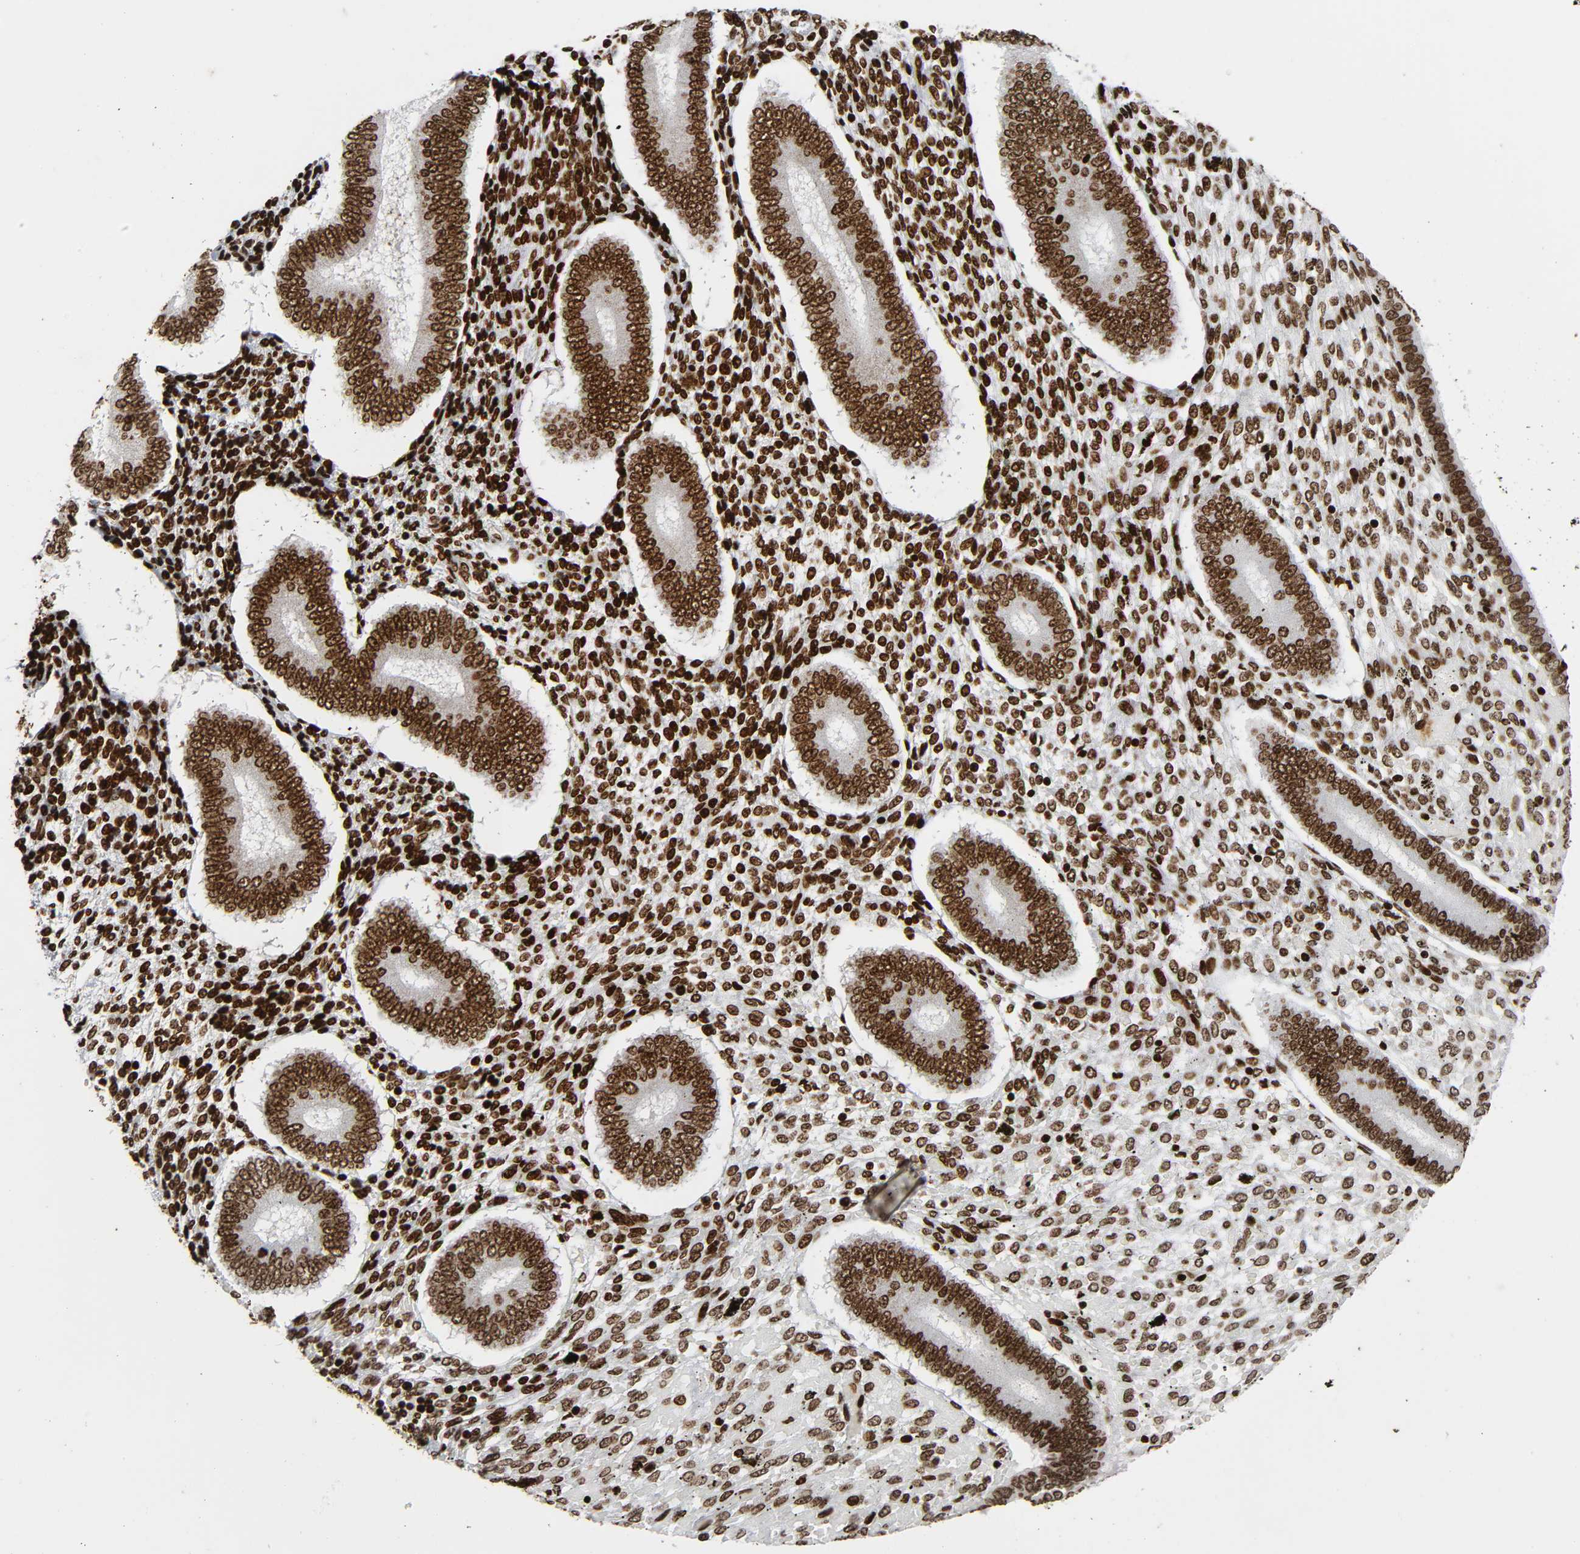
{"staining": {"intensity": "strong", "quantity": ">75%", "location": "nuclear"}, "tissue": "endometrium", "cell_type": "Cells in endometrial stroma", "image_type": "normal", "snomed": [{"axis": "morphology", "description": "Normal tissue, NOS"}, {"axis": "topography", "description": "Endometrium"}], "caption": "IHC image of normal human endometrium stained for a protein (brown), which reveals high levels of strong nuclear expression in about >75% of cells in endometrial stroma.", "gene": "RXRA", "patient": {"sex": "female", "age": 42}}